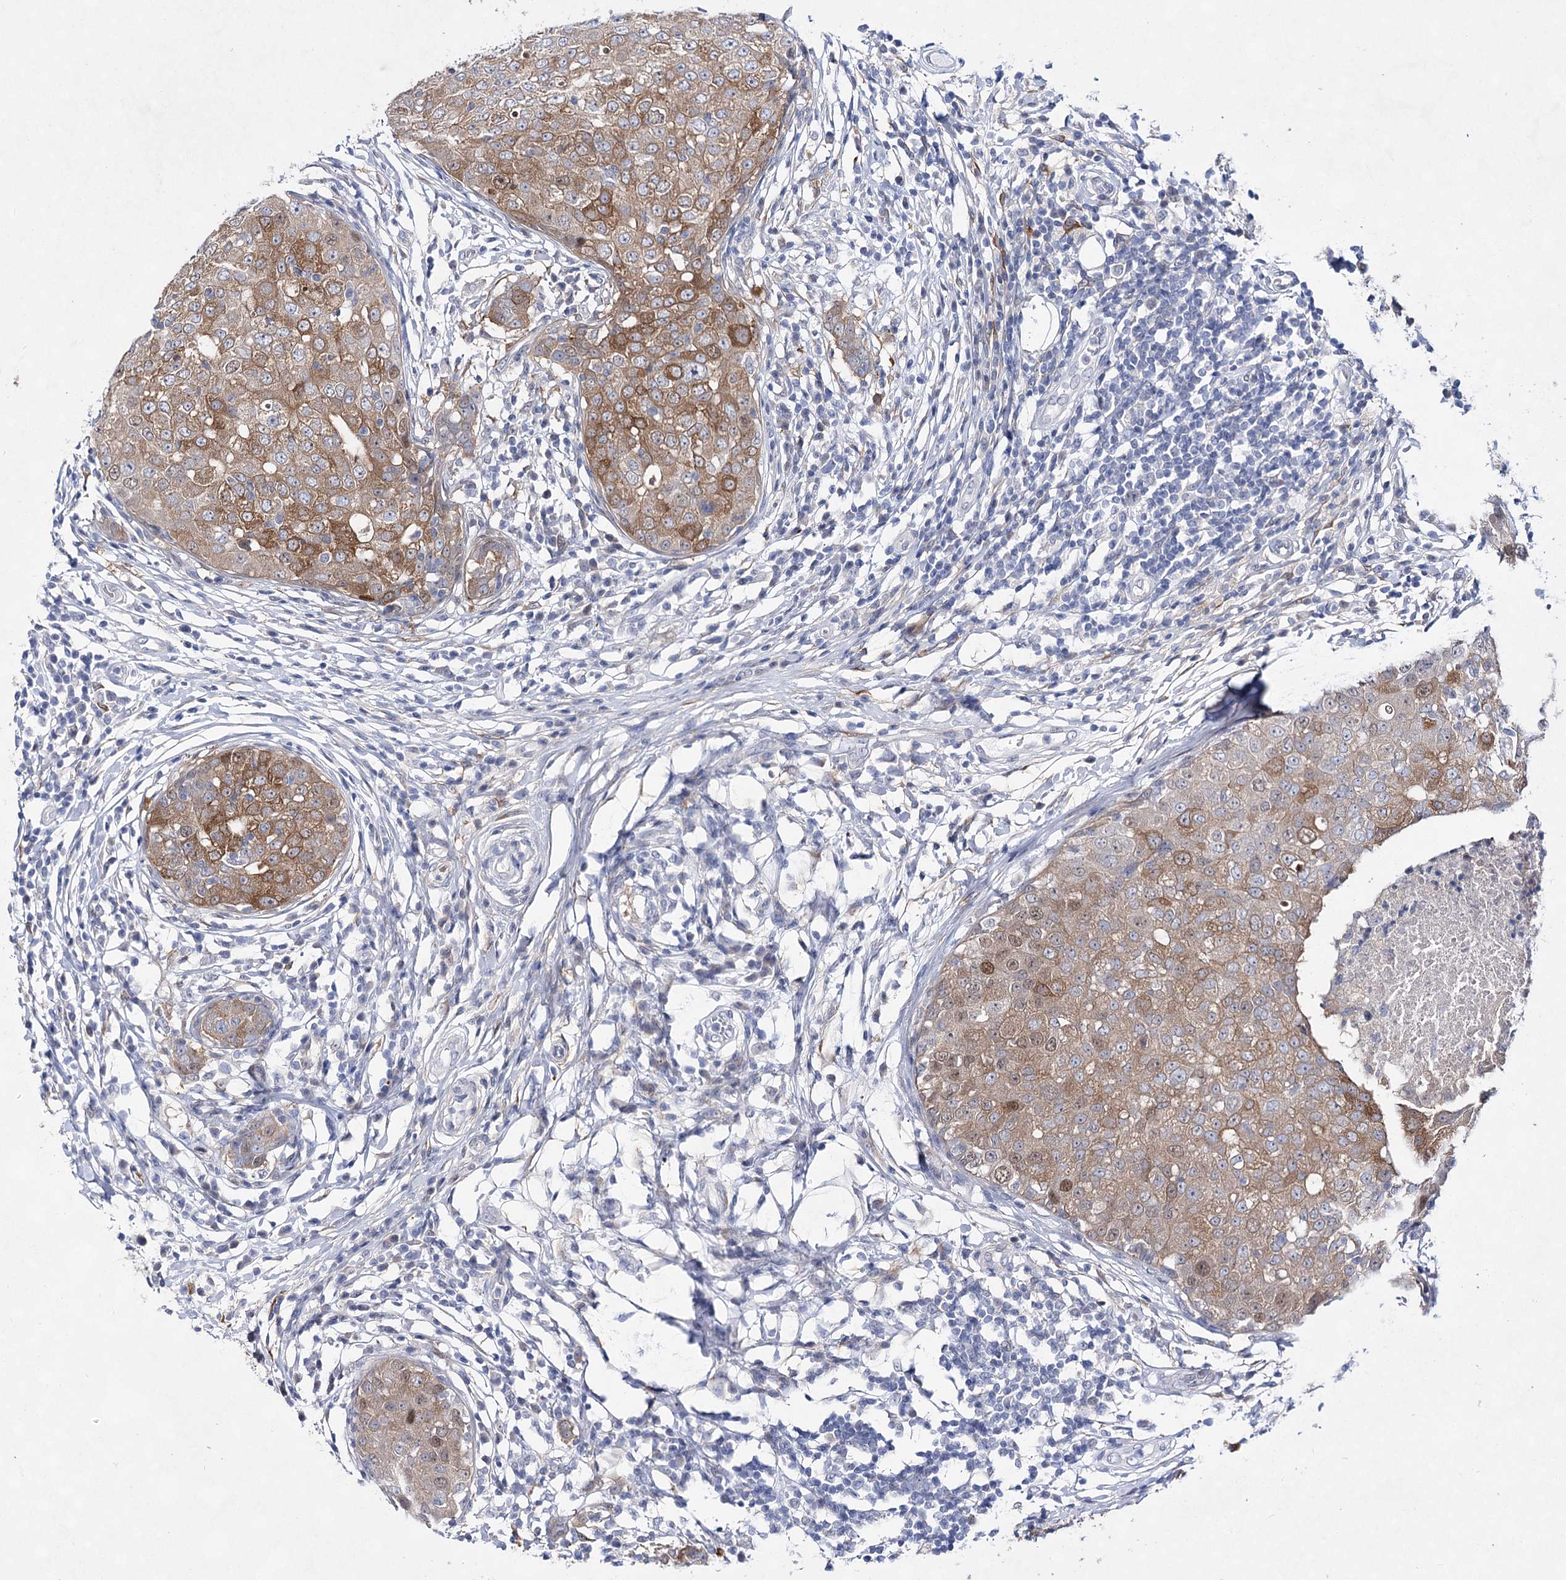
{"staining": {"intensity": "moderate", "quantity": ">75%", "location": "cytoplasmic/membranous,nuclear"}, "tissue": "breast cancer", "cell_type": "Tumor cells", "image_type": "cancer", "snomed": [{"axis": "morphology", "description": "Duct carcinoma"}, {"axis": "topography", "description": "Breast"}], "caption": "There is medium levels of moderate cytoplasmic/membranous and nuclear staining in tumor cells of invasive ductal carcinoma (breast), as demonstrated by immunohistochemical staining (brown color).", "gene": "UGDH", "patient": {"sex": "female", "age": 27}}